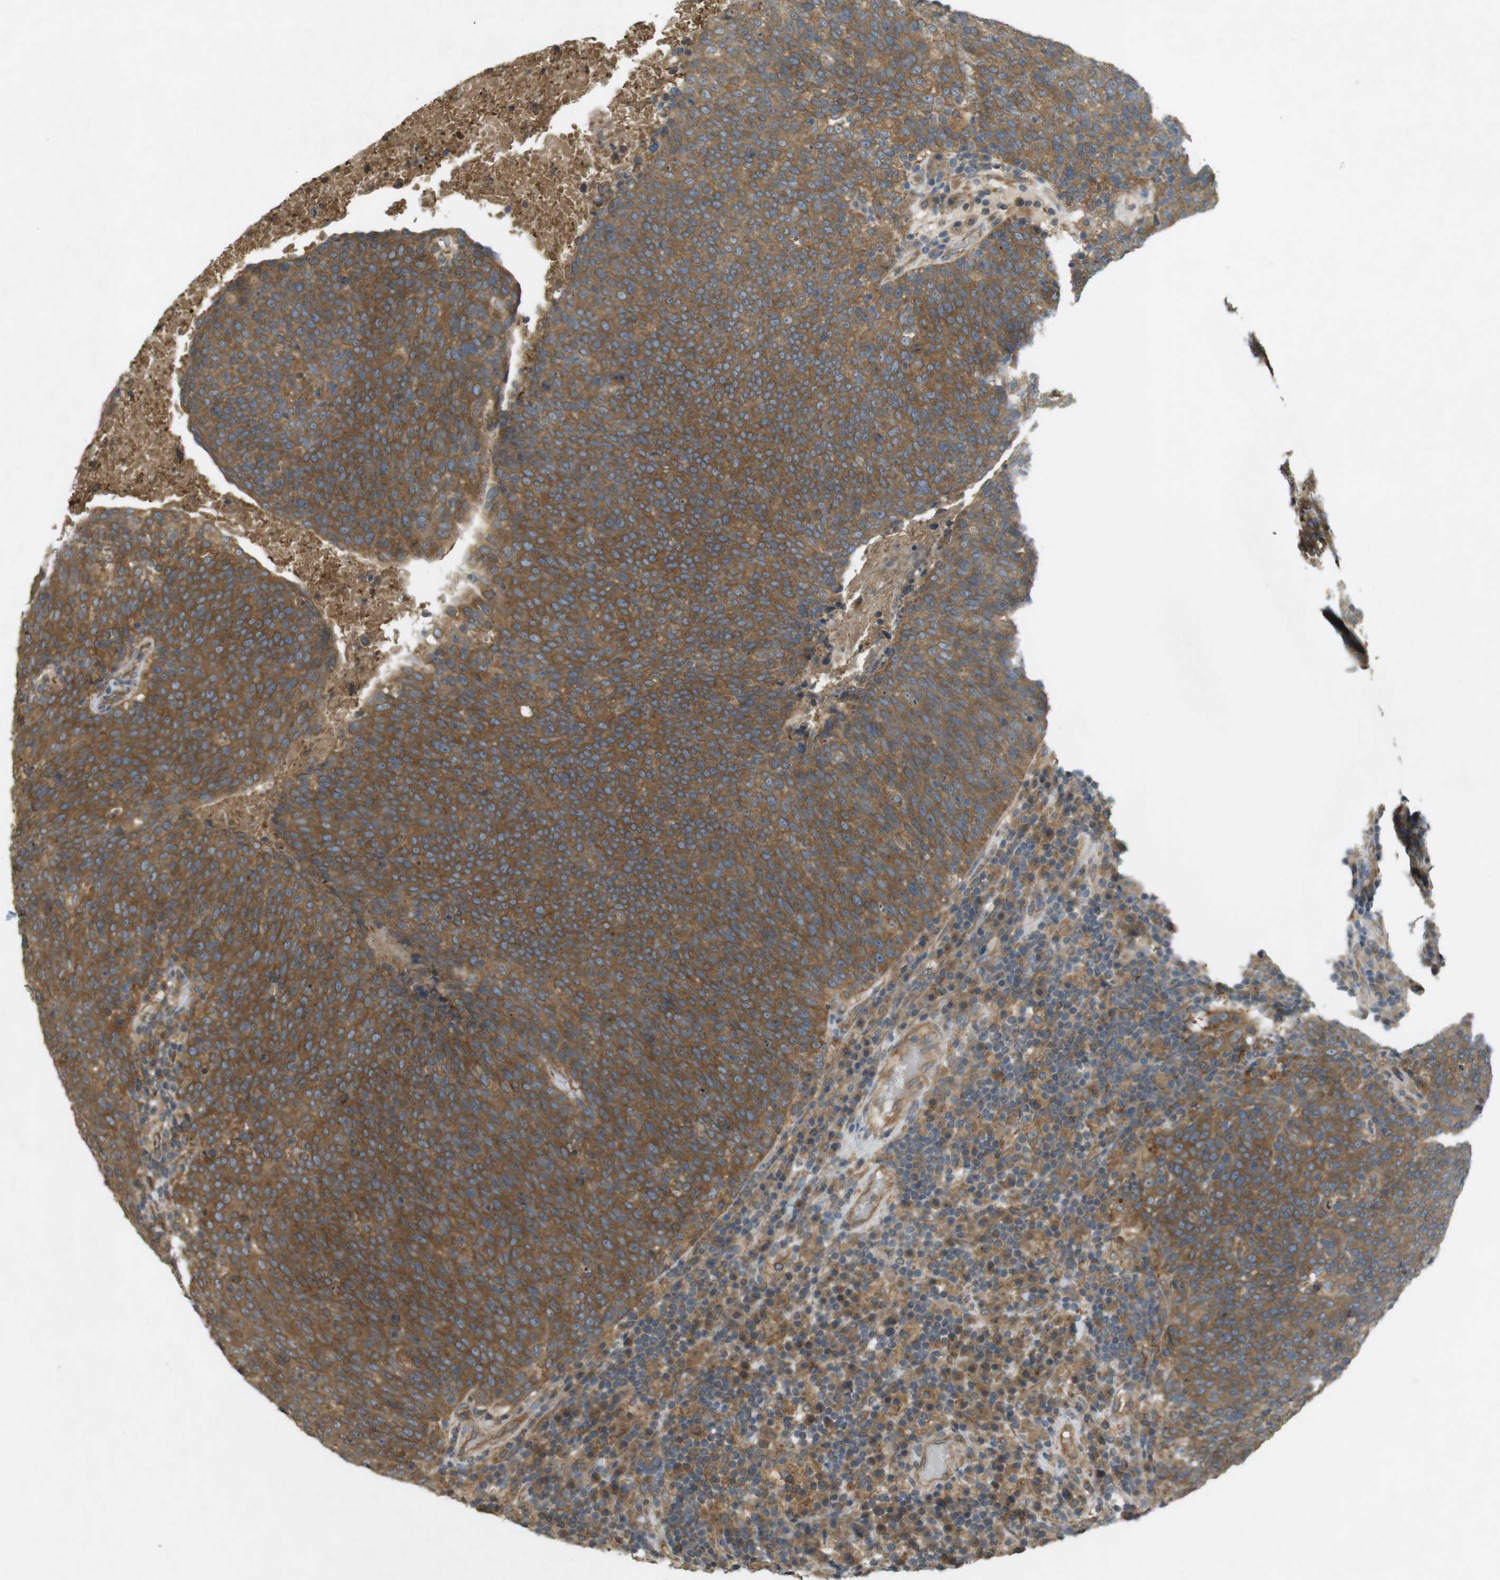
{"staining": {"intensity": "moderate", "quantity": ">75%", "location": "cytoplasmic/membranous"}, "tissue": "head and neck cancer", "cell_type": "Tumor cells", "image_type": "cancer", "snomed": [{"axis": "morphology", "description": "Squamous cell carcinoma, NOS"}, {"axis": "morphology", "description": "Squamous cell carcinoma, metastatic, NOS"}, {"axis": "topography", "description": "Lymph node"}, {"axis": "topography", "description": "Head-Neck"}], "caption": "Brown immunohistochemical staining in human squamous cell carcinoma (head and neck) shows moderate cytoplasmic/membranous staining in approximately >75% of tumor cells.", "gene": "KIF5B", "patient": {"sex": "male", "age": 62}}